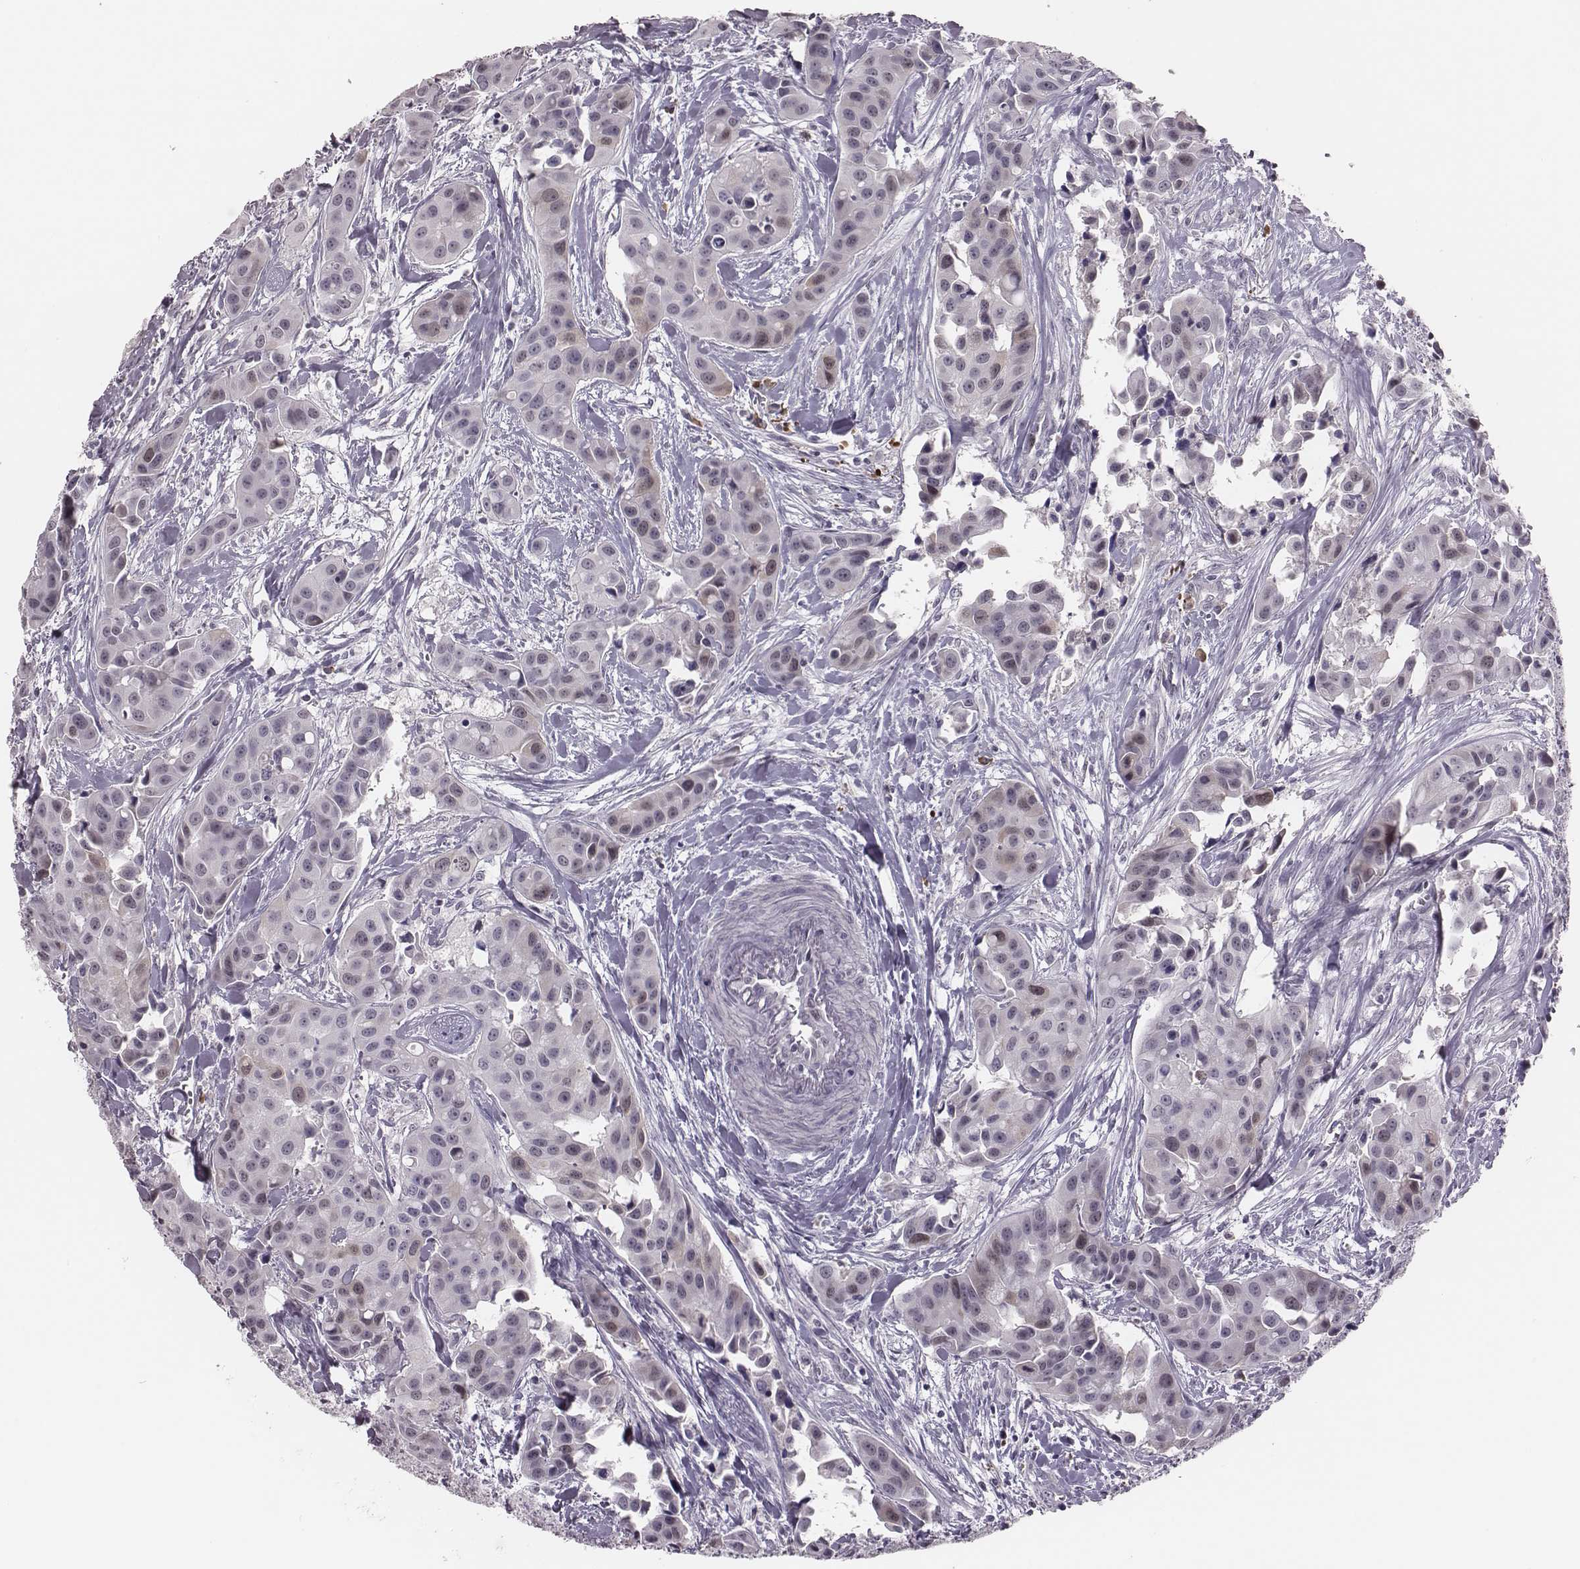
{"staining": {"intensity": "negative", "quantity": "none", "location": "none"}, "tissue": "head and neck cancer", "cell_type": "Tumor cells", "image_type": "cancer", "snomed": [{"axis": "morphology", "description": "Adenocarcinoma, NOS"}, {"axis": "topography", "description": "Head-Neck"}], "caption": "There is no significant staining in tumor cells of adenocarcinoma (head and neck).", "gene": "PBK", "patient": {"sex": "male", "age": 76}}